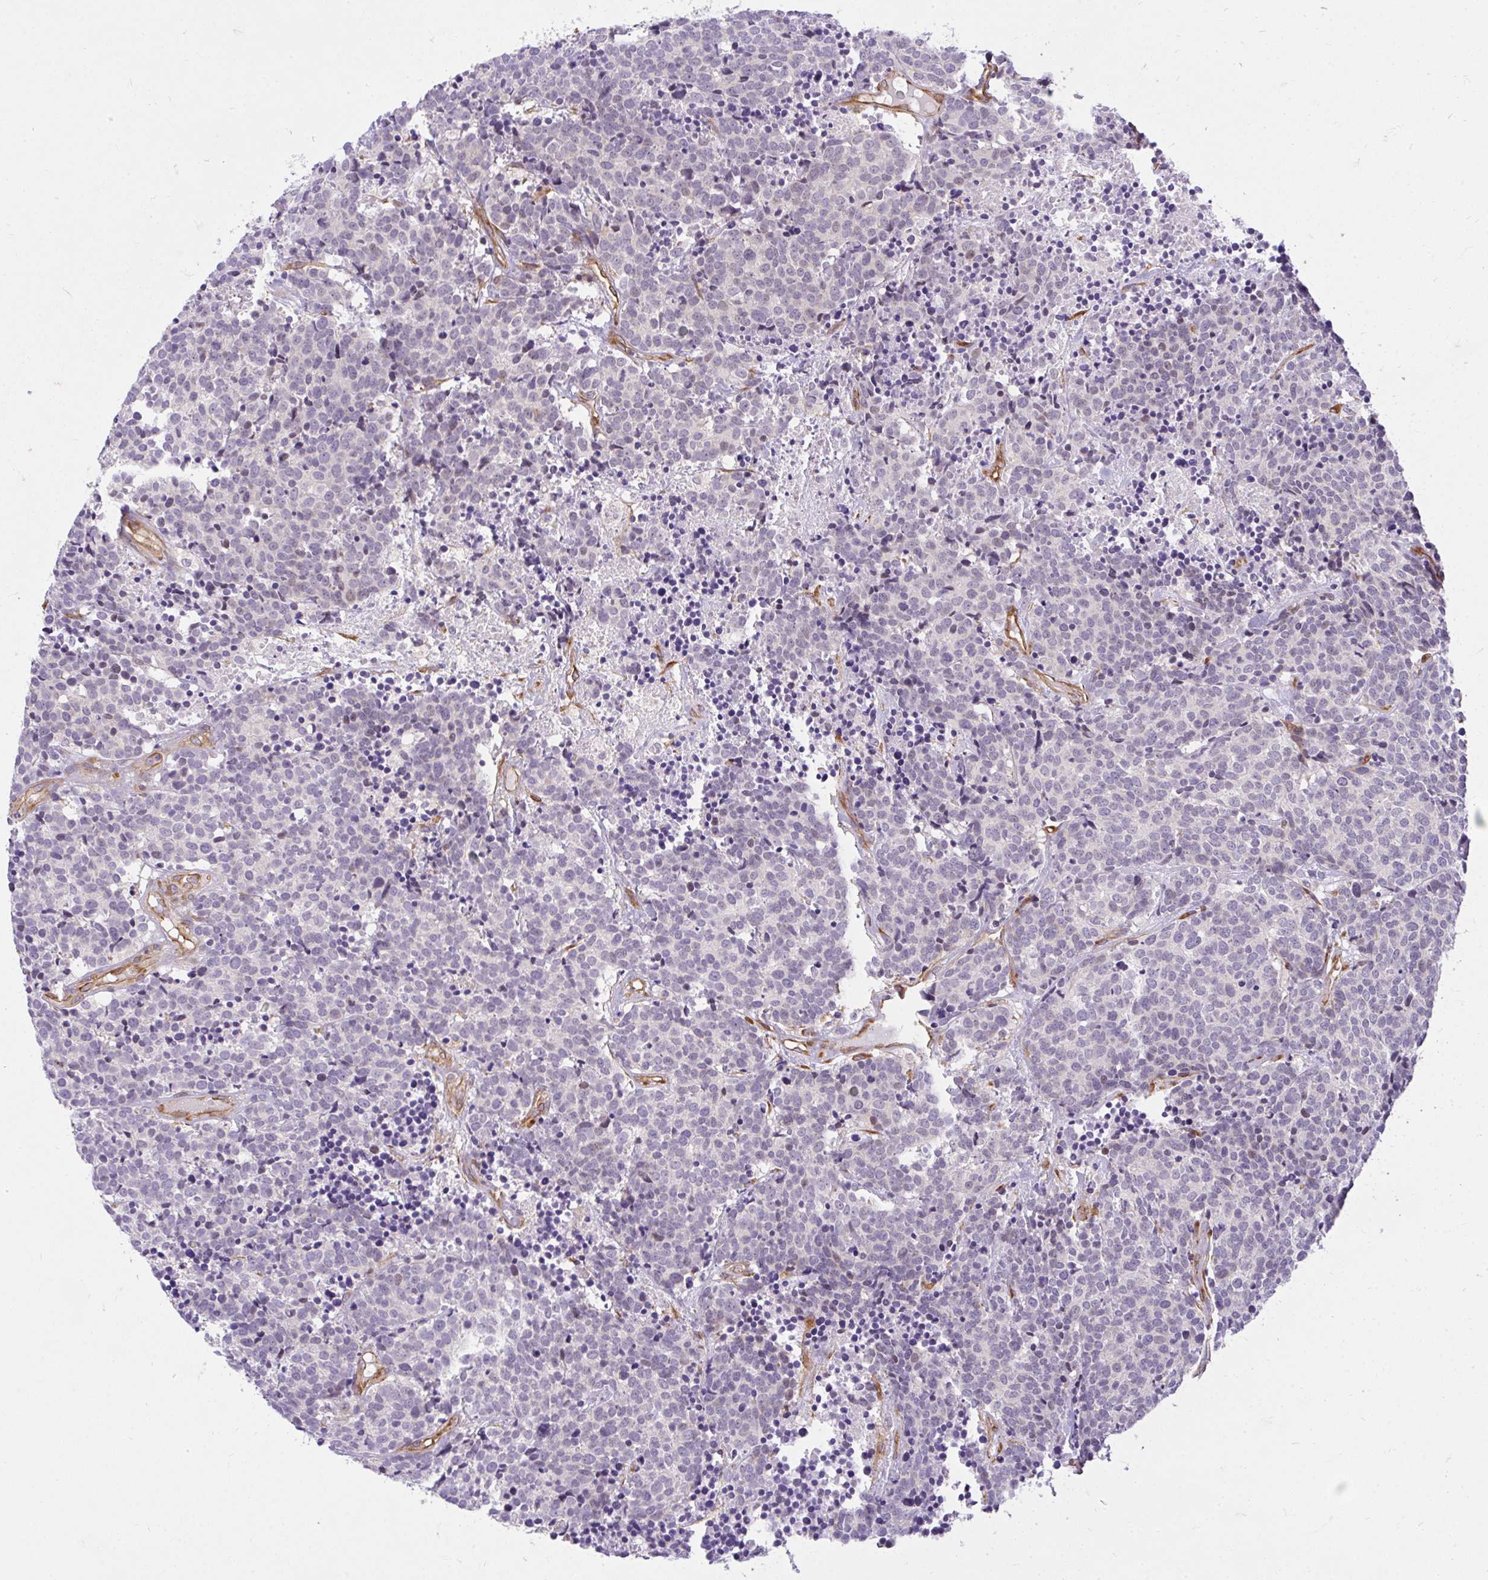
{"staining": {"intensity": "negative", "quantity": "none", "location": "none"}, "tissue": "carcinoid", "cell_type": "Tumor cells", "image_type": "cancer", "snomed": [{"axis": "morphology", "description": "Carcinoid, malignant, NOS"}, {"axis": "topography", "description": "Skin"}], "caption": "IHC image of human carcinoid stained for a protein (brown), which reveals no staining in tumor cells.", "gene": "RSKR", "patient": {"sex": "female", "age": 79}}